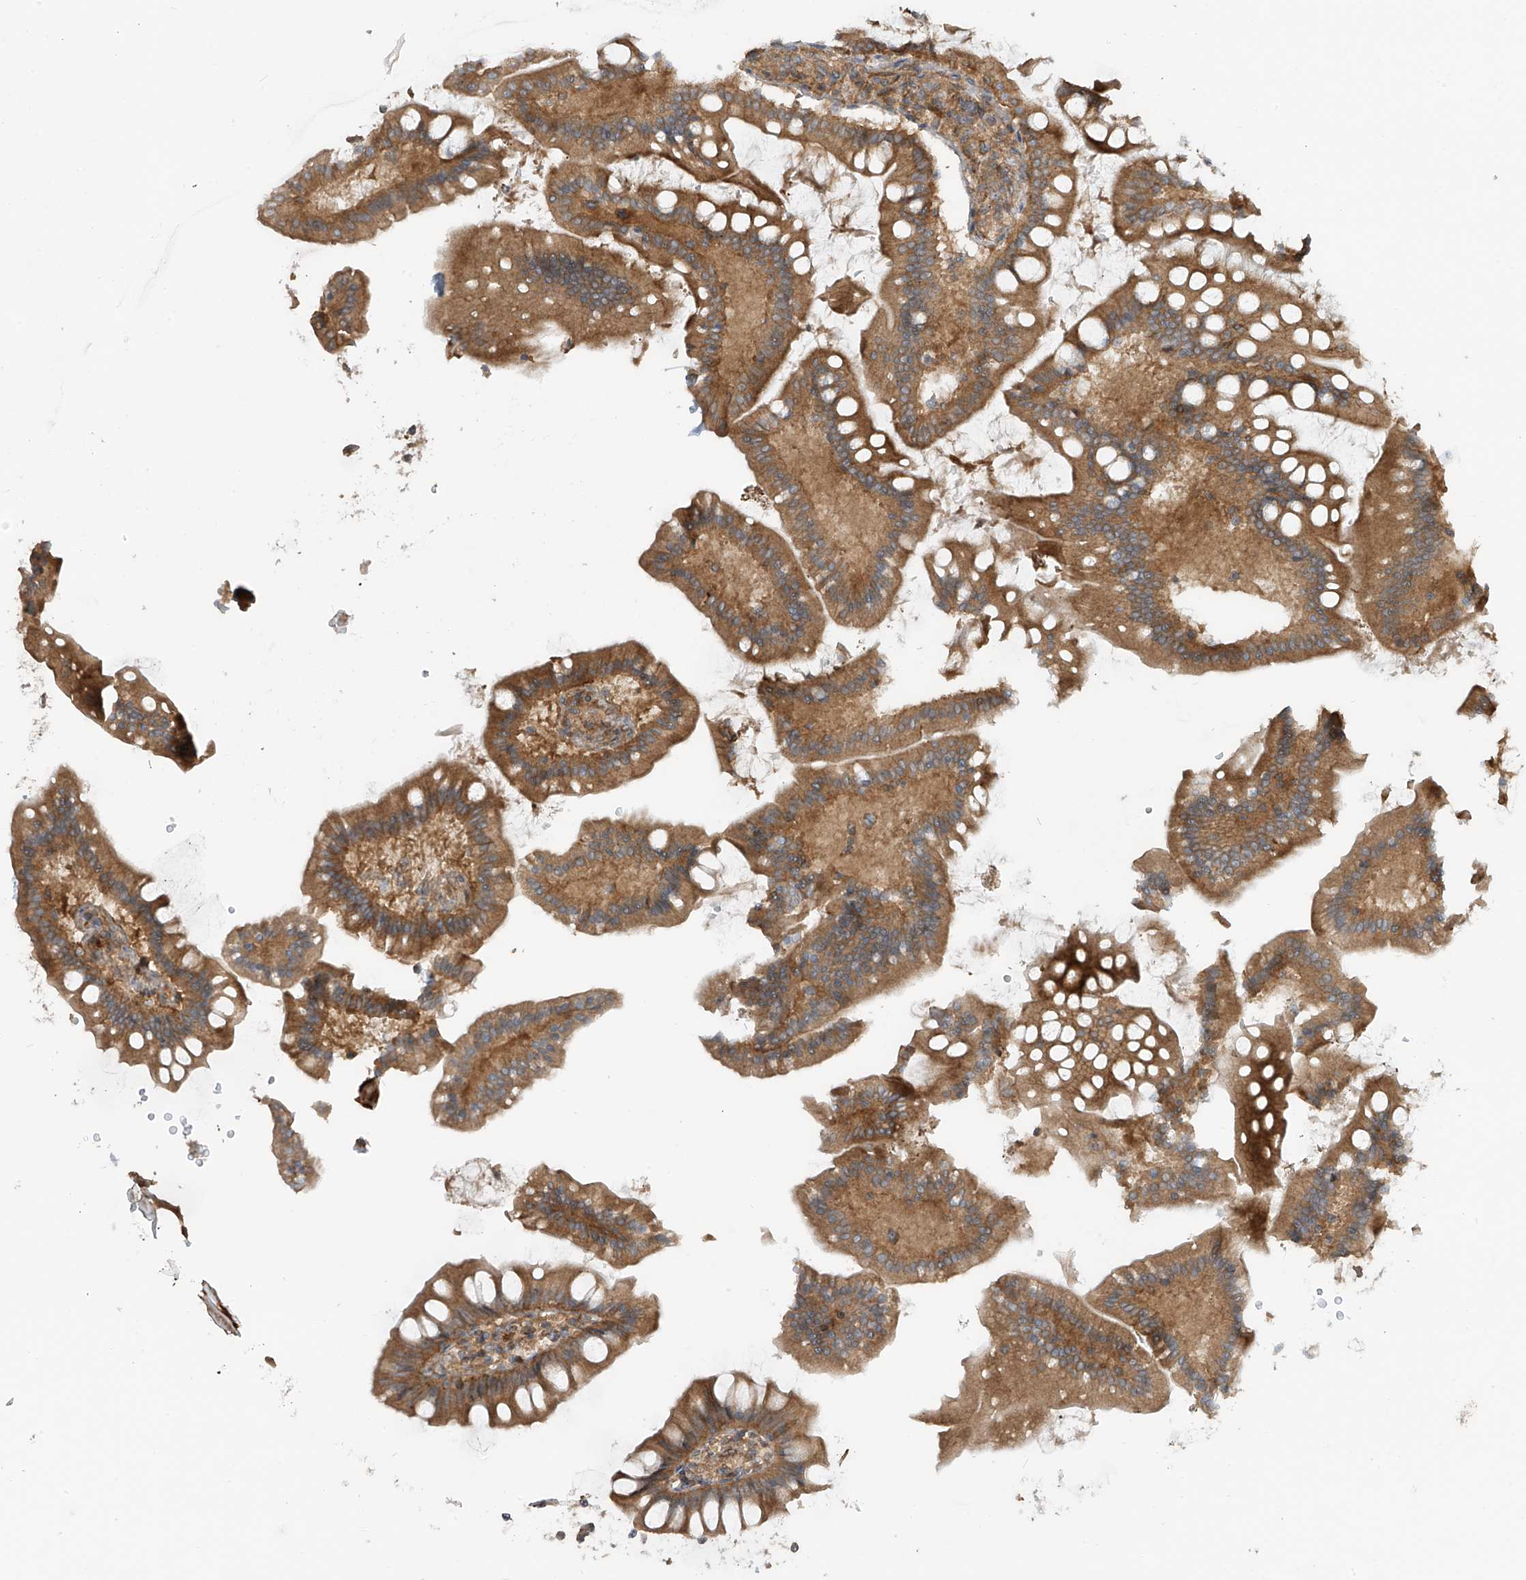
{"staining": {"intensity": "moderate", "quantity": ">75%", "location": "cytoplasmic/membranous"}, "tissue": "small intestine", "cell_type": "Glandular cells", "image_type": "normal", "snomed": [{"axis": "morphology", "description": "Normal tissue, NOS"}, {"axis": "topography", "description": "Small intestine"}], "caption": "Immunohistochemical staining of unremarkable human small intestine shows >75% levels of moderate cytoplasmic/membranous protein staining in about >75% of glandular cells. (DAB = brown stain, brightfield microscopy at high magnification).", "gene": "ENTR1", "patient": {"sex": "male", "age": 7}}